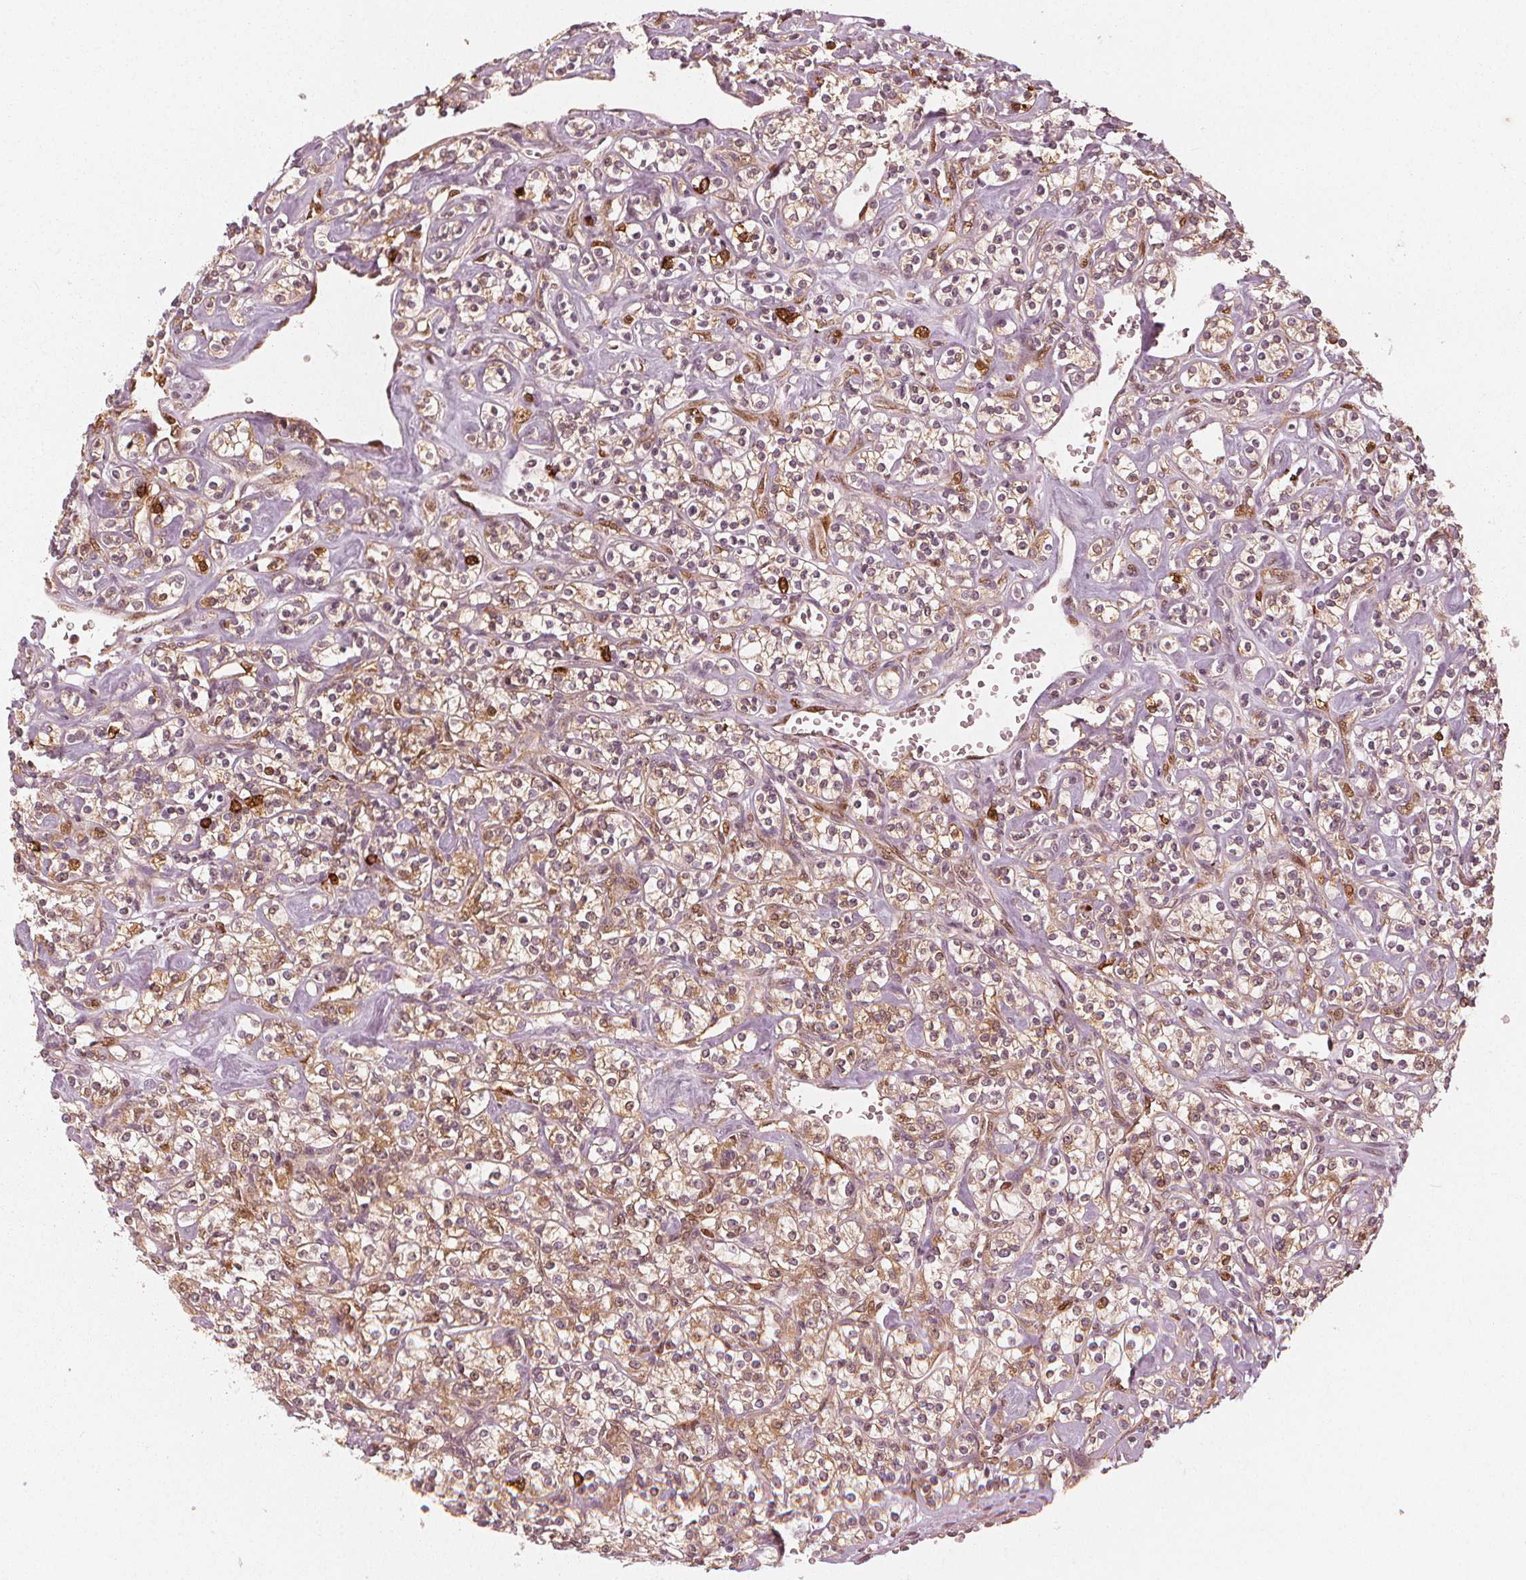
{"staining": {"intensity": "moderate", "quantity": "25%-75%", "location": "cytoplasmic/membranous,nuclear"}, "tissue": "renal cancer", "cell_type": "Tumor cells", "image_type": "cancer", "snomed": [{"axis": "morphology", "description": "Adenocarcinoma, NOS"}, {"axis": "topography", "description": "Kidney"}], "caption": "Adenocarcinoma (renal) stained for a protein exhibits moderate cytoplasmic/membranous and nuclear positivity in tumor cells. (brown staining indicates protein expression, while blue staining denotes nuclei).", "gene": "SQSTM1", "patient": {"sex": "male", "age": 77}}